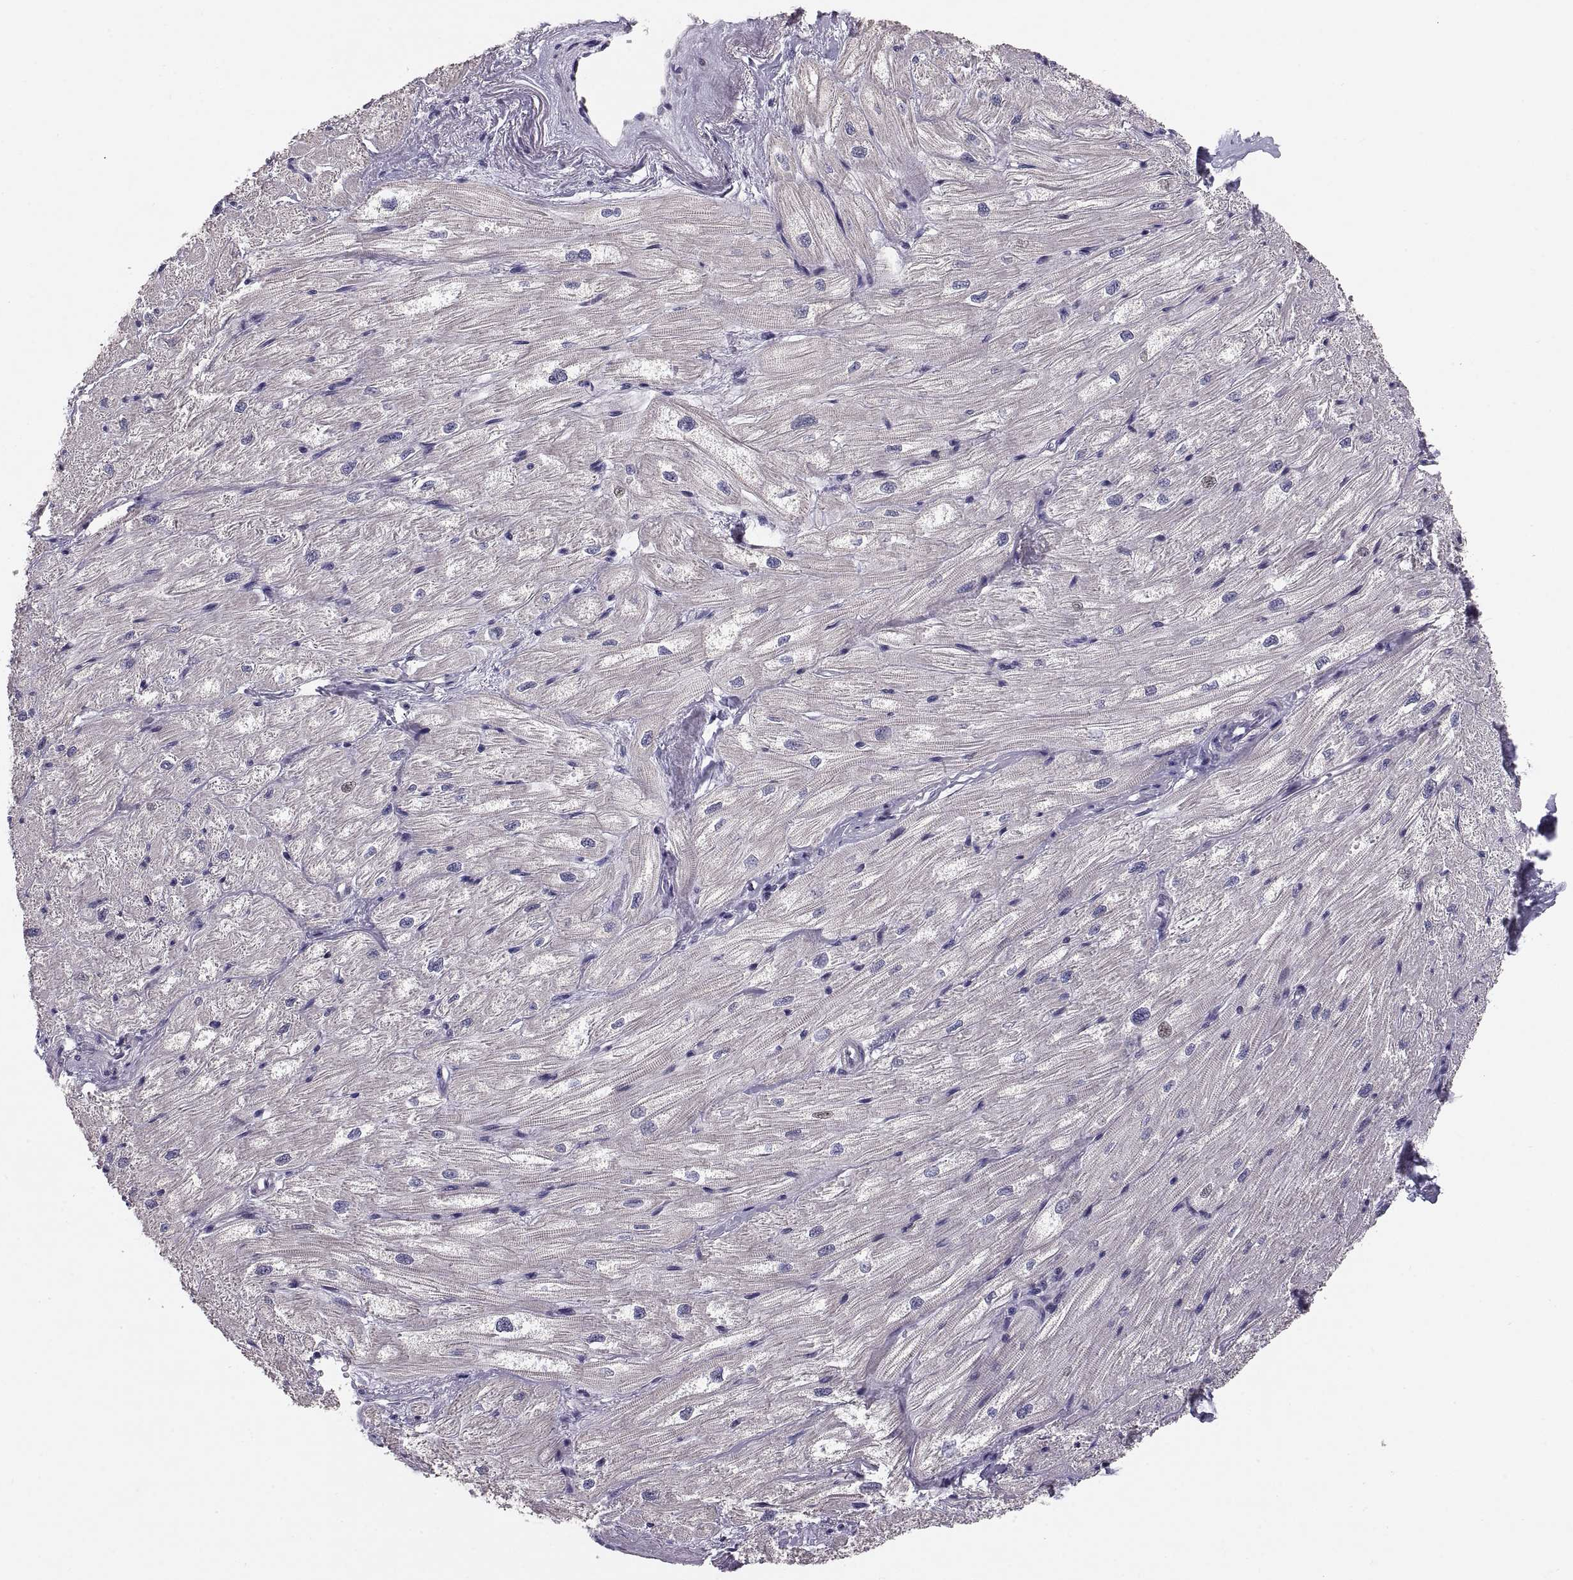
{"staining": {"intensity": "negative", "quantity": "none", "location": "none"}, "tissue": "heart muscle", "cell_type": "Cardiomyocytes", "image_type": "normal", "snomed": [{"axis": "morphology", "description": "Normal tissue, NOS"}, {"axis": "topography", "description": "Heart"}], "caption": "The immunohistochemistry (IHC) histopathology image has no significant expression in cardiomyocytes of heart muscle. (Stains: DAB (3,3'-diaminobenzidine) immunohistochemistry with hematoxylin counter stain, Microscopy: brightfield microscopy at high magnification).", "gene": "PAX2", "patient": {"sex": "male", "age": 57}}